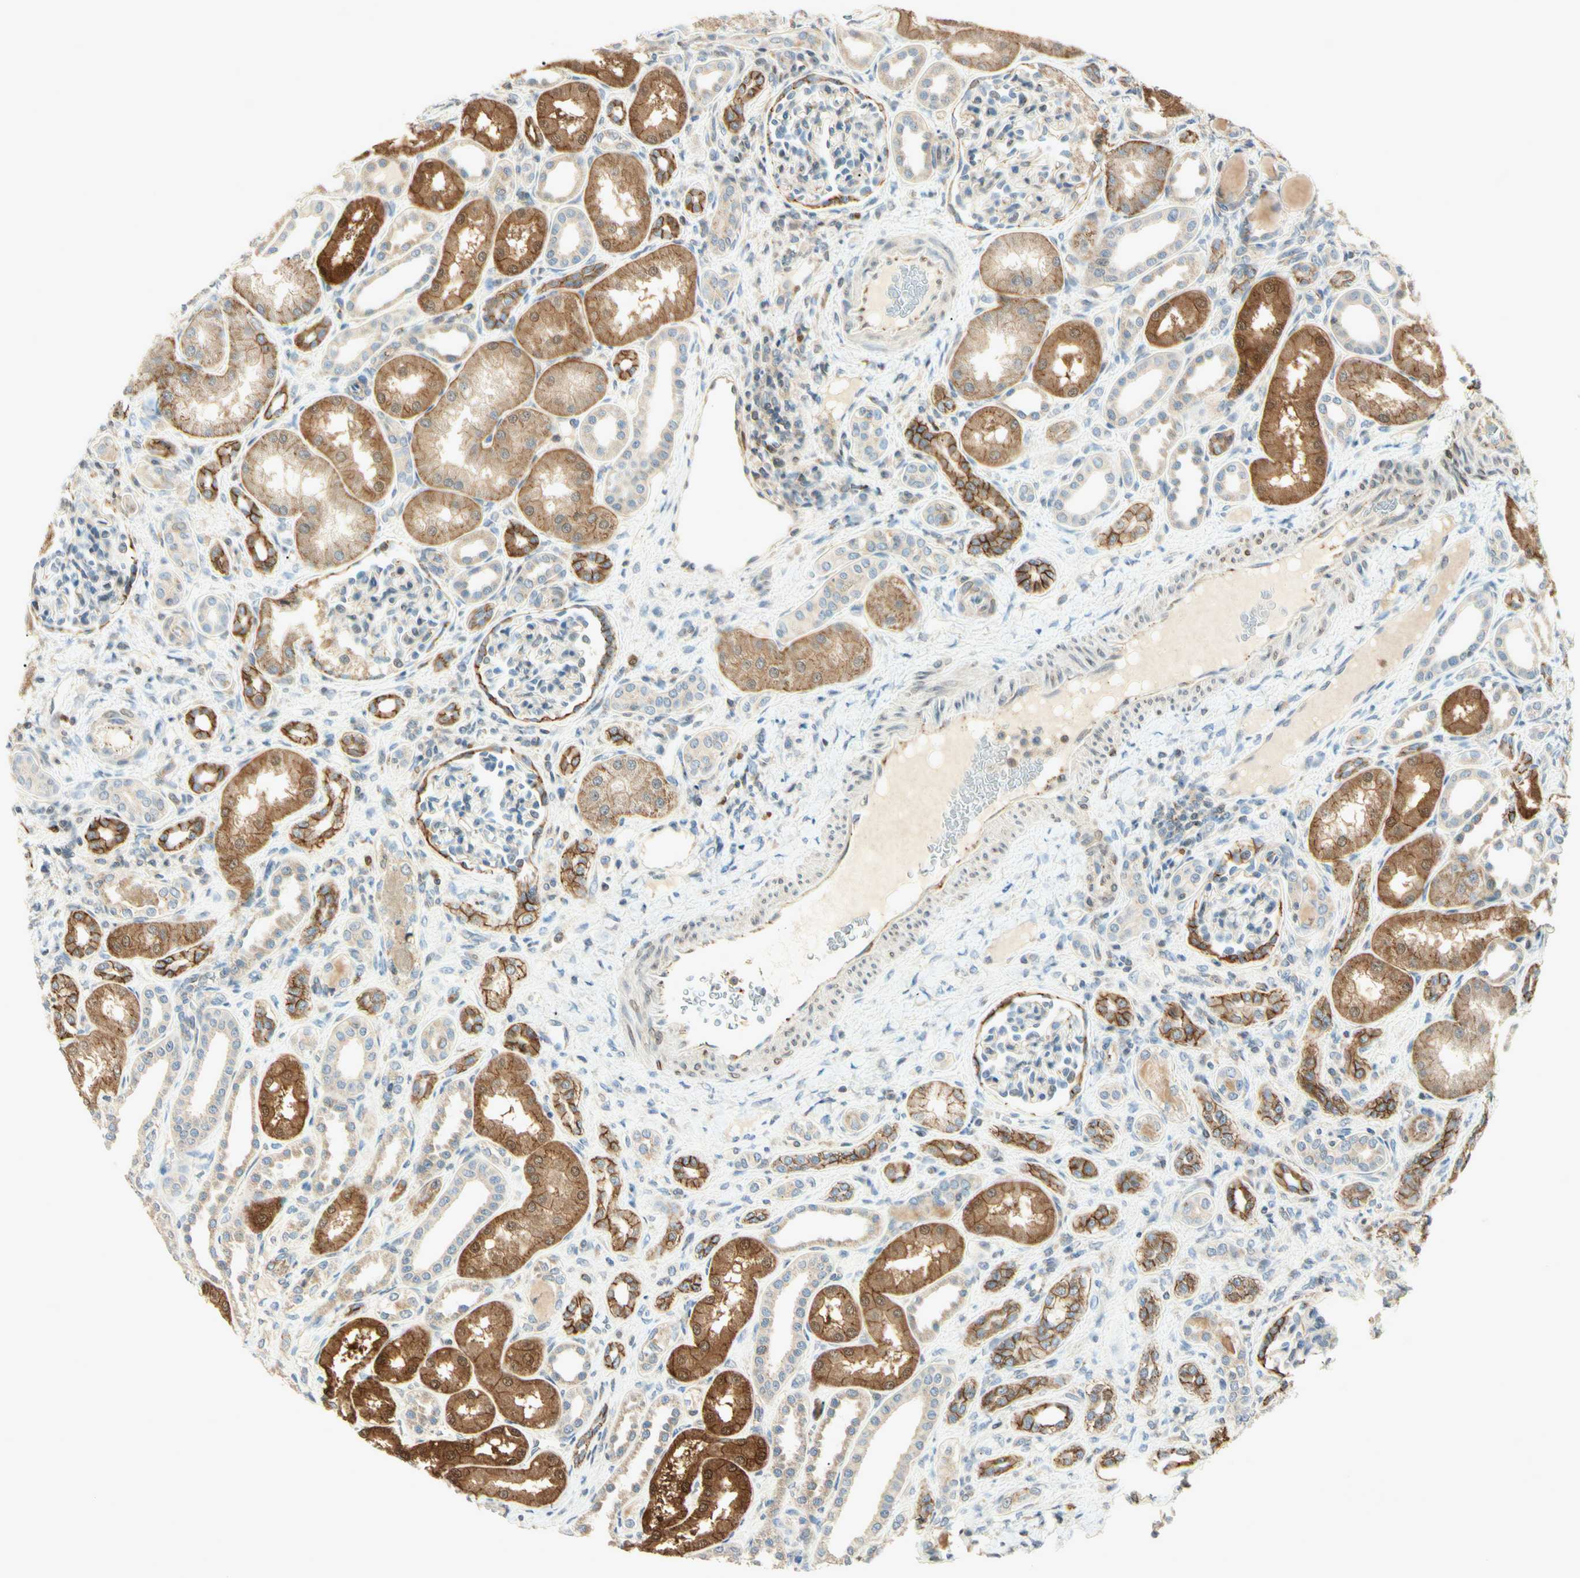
{"staining": {"intensity": "moderate", "quantity": "<25%", "location": "cytoplasmic/membranous"}, "tissue": "kidney", "cell_type": "Cells in glomeruli", "image_type": "normal", "snomed": [{"axis": "morphology", "description": "Normal tissue, NOS"}, {"axis": "topography", "description": "Kidney"}], "caption": "Moderate cytoplasmic/membranous protein staining is present in about <25% of cells in glomeruli in kidney. (DAB (3,3'-diaminobenzidine) IHC, brown staining for protein, blue staining for nuclei).", "gene": "CDH6", "patient": {"sex": "male", "age": 7}}